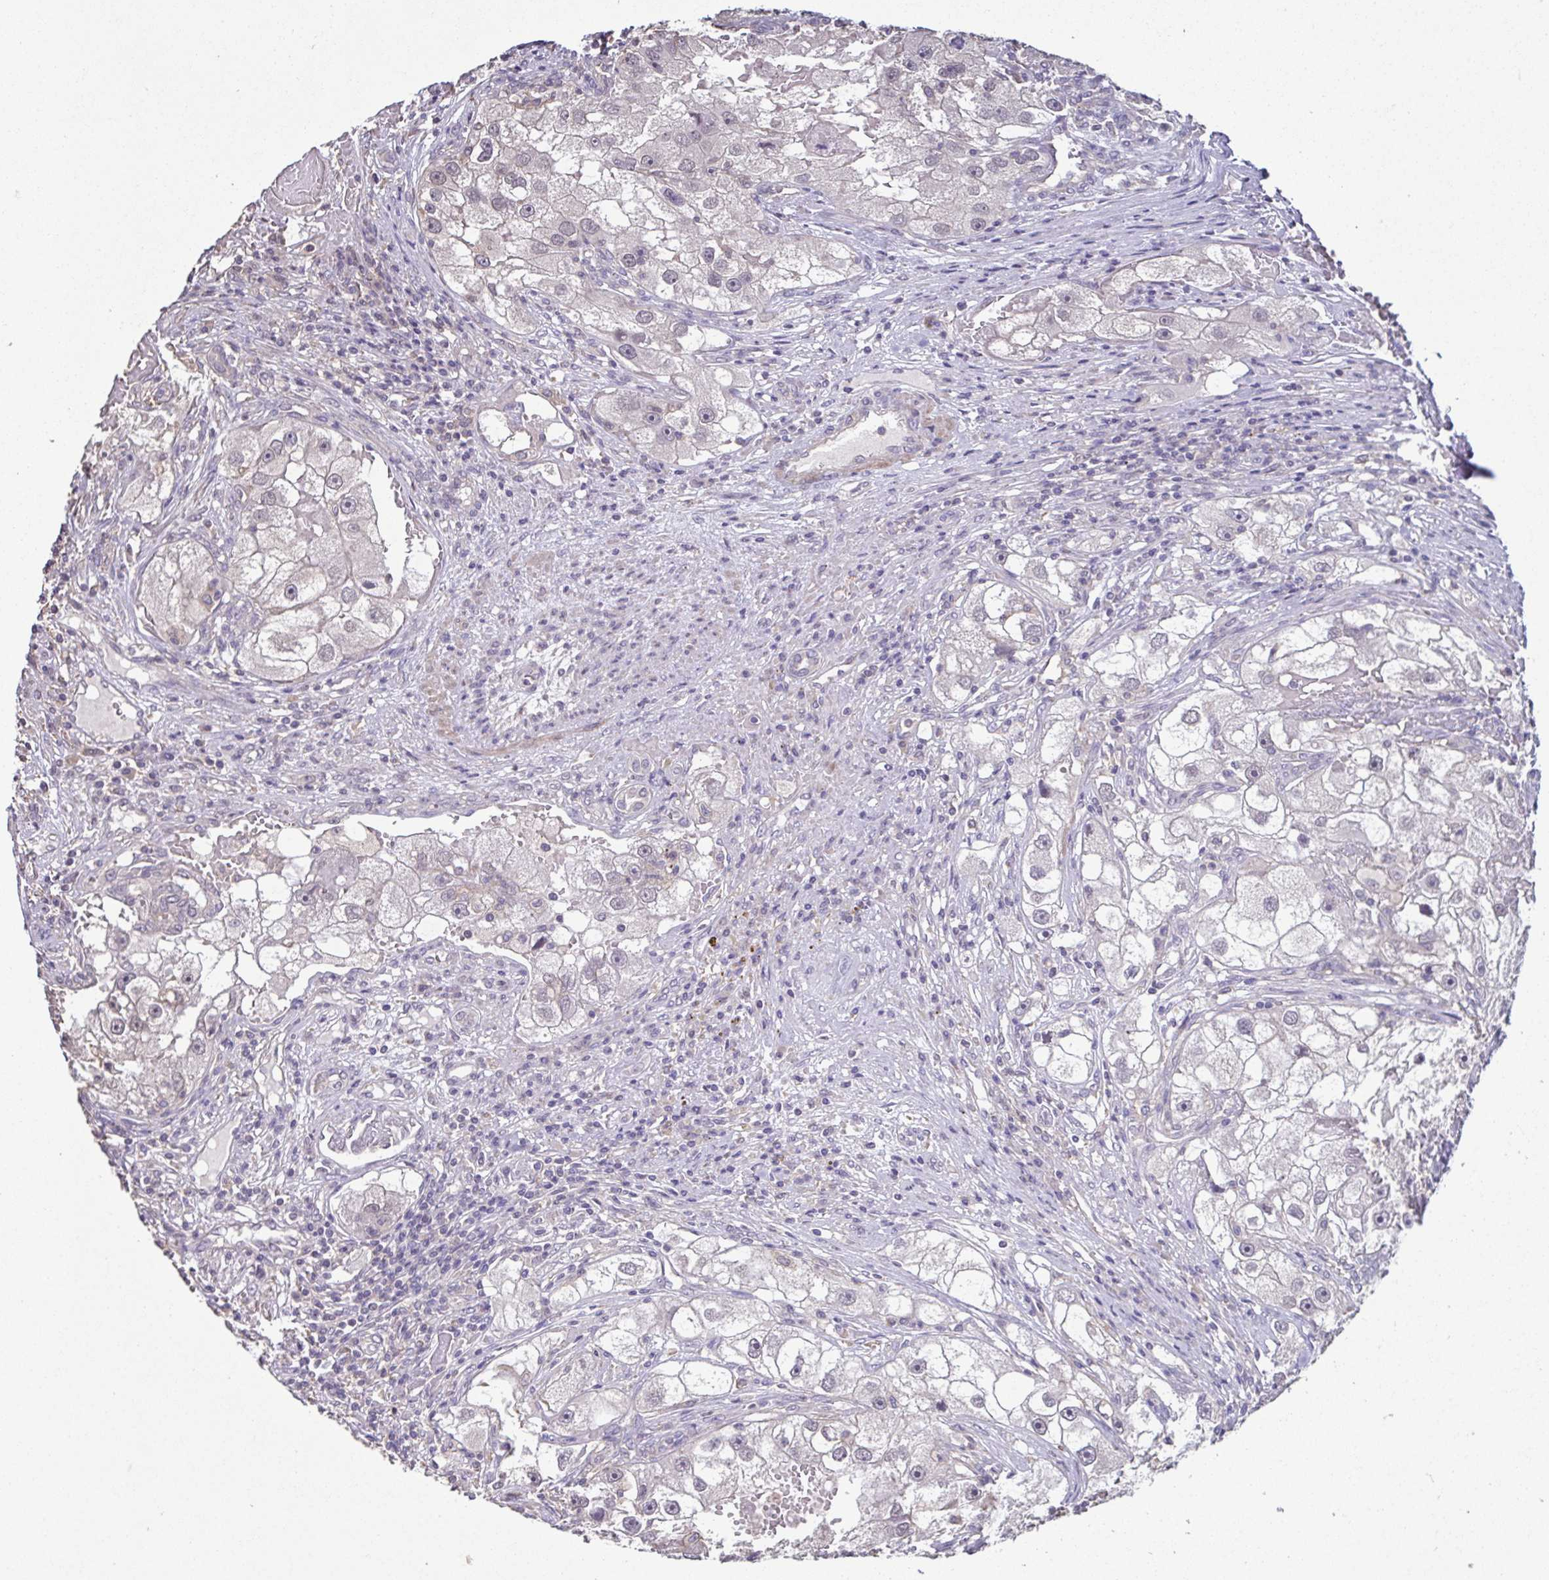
{"staining": {"intensity": "negative", "quantity": "none", "location": "none"}, "tissue": "renal cancer", "cell_type": "Tumor cells", "image_type": "cancer", "snomed": [{"axis": "morphology", "description": "Adenocarcinoma, NOS"}, {"axis": "topography", "description": "Kidney"}], "caption": "A high-resolution histopathology image shows immunohistochemistry (IHC) staining of renal cancer (adenocarcinoma), which displays no significant staining in tumor cells.", "gene": "ACTRT2", "patient": {"sex": "male", "age": 63}}